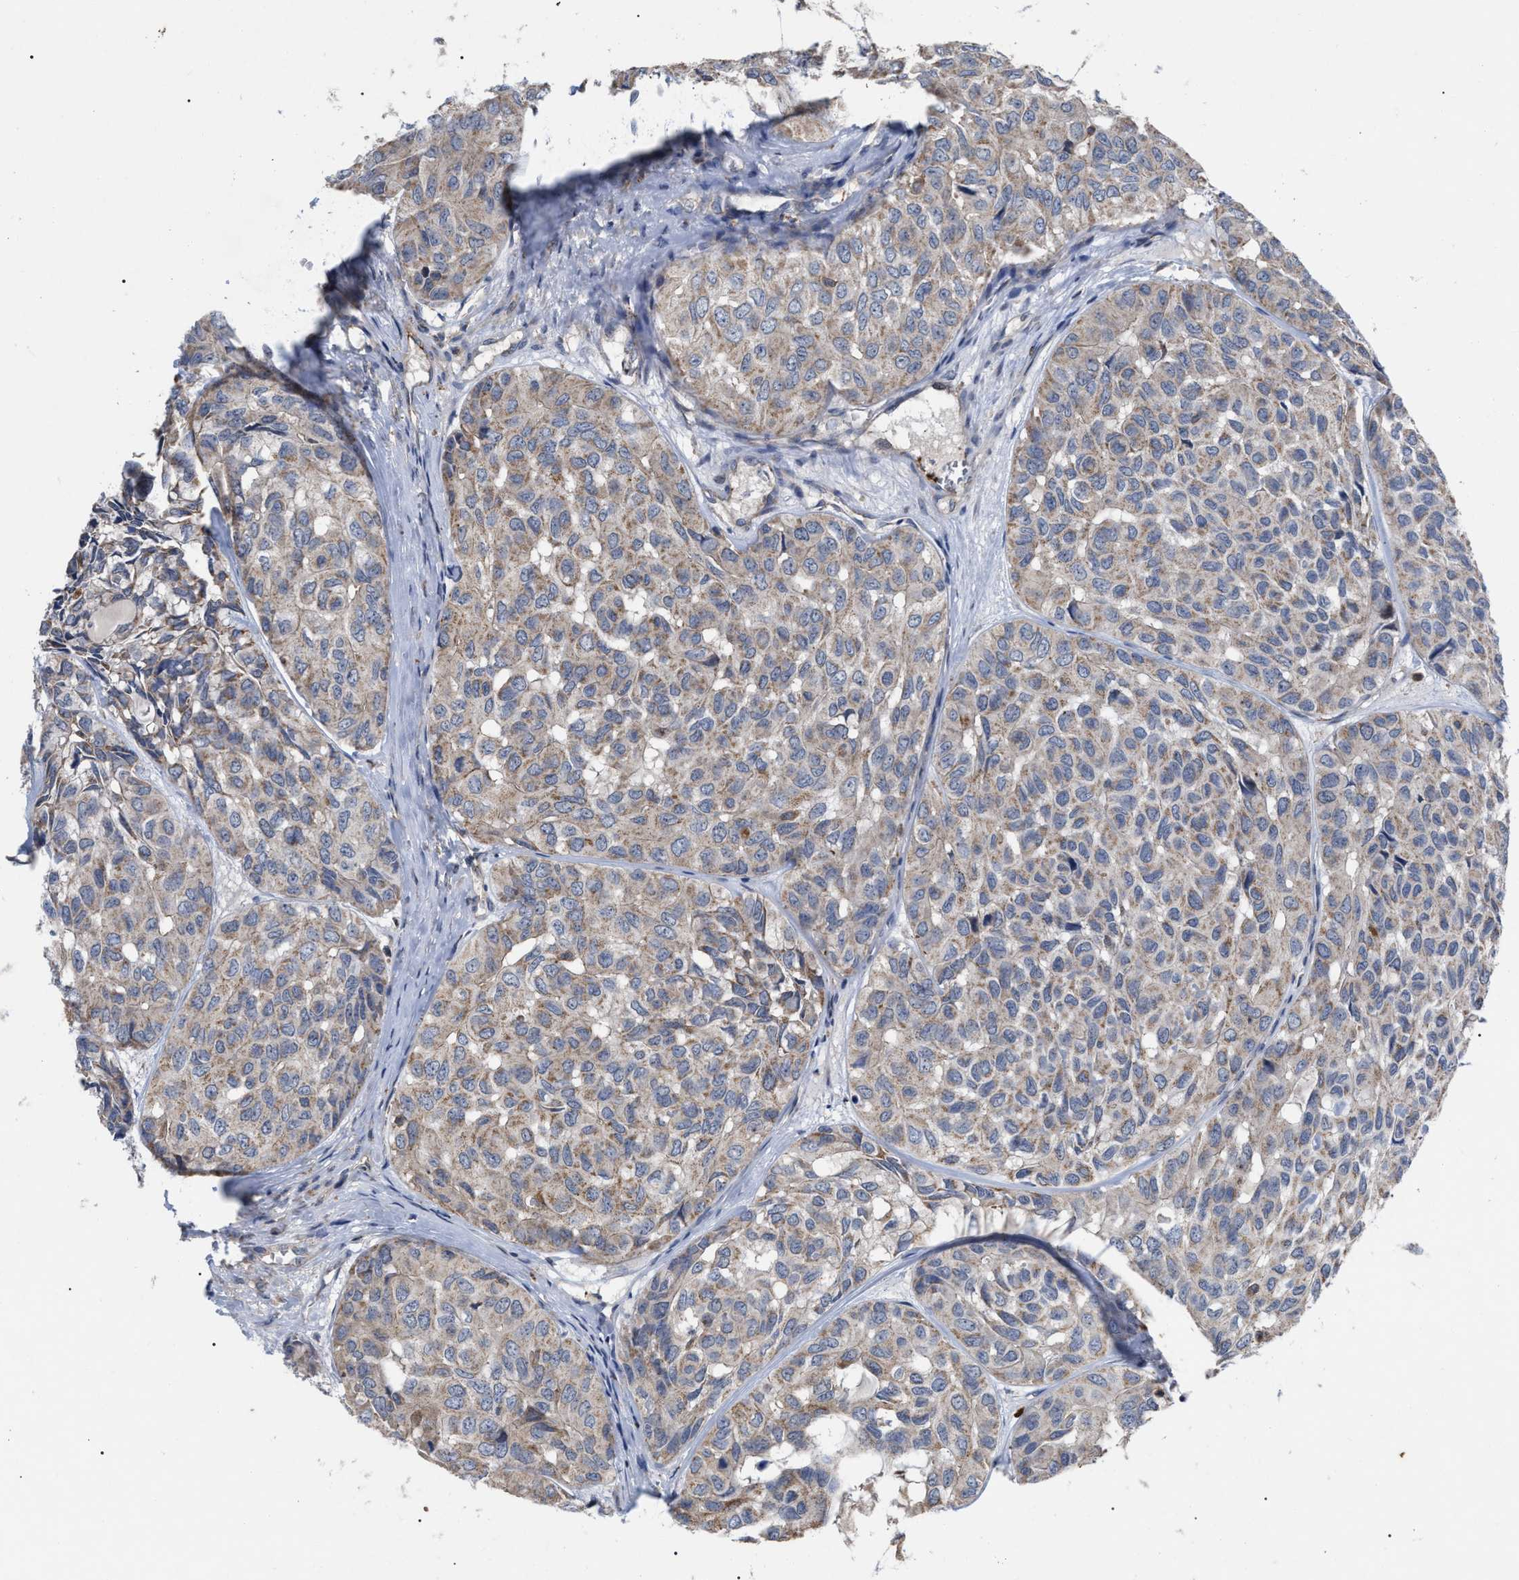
{"staining": {"intensity": "weak", "quantity": ">75%", "location": "cytoplasmic/membranous"}, "tissue": "head and neck cancer", "cell_type": "Tumor cells", "image_type": "cancer", "snomed": [{"axis": "morphology", "description": "Adenocarcinoma, NOS"}, {"axis": "topography", "description": "Salivary gland, NOS"}, {"axis": "topography", "description": "Head-Neck"}], "caption": "Human head and neck cancer (adenocarcinoma) stained with a protein marker reveals weak staining in tumor cells.", "gene": "FAM171A2", "patient": {"sex": "female", "age": 76}}